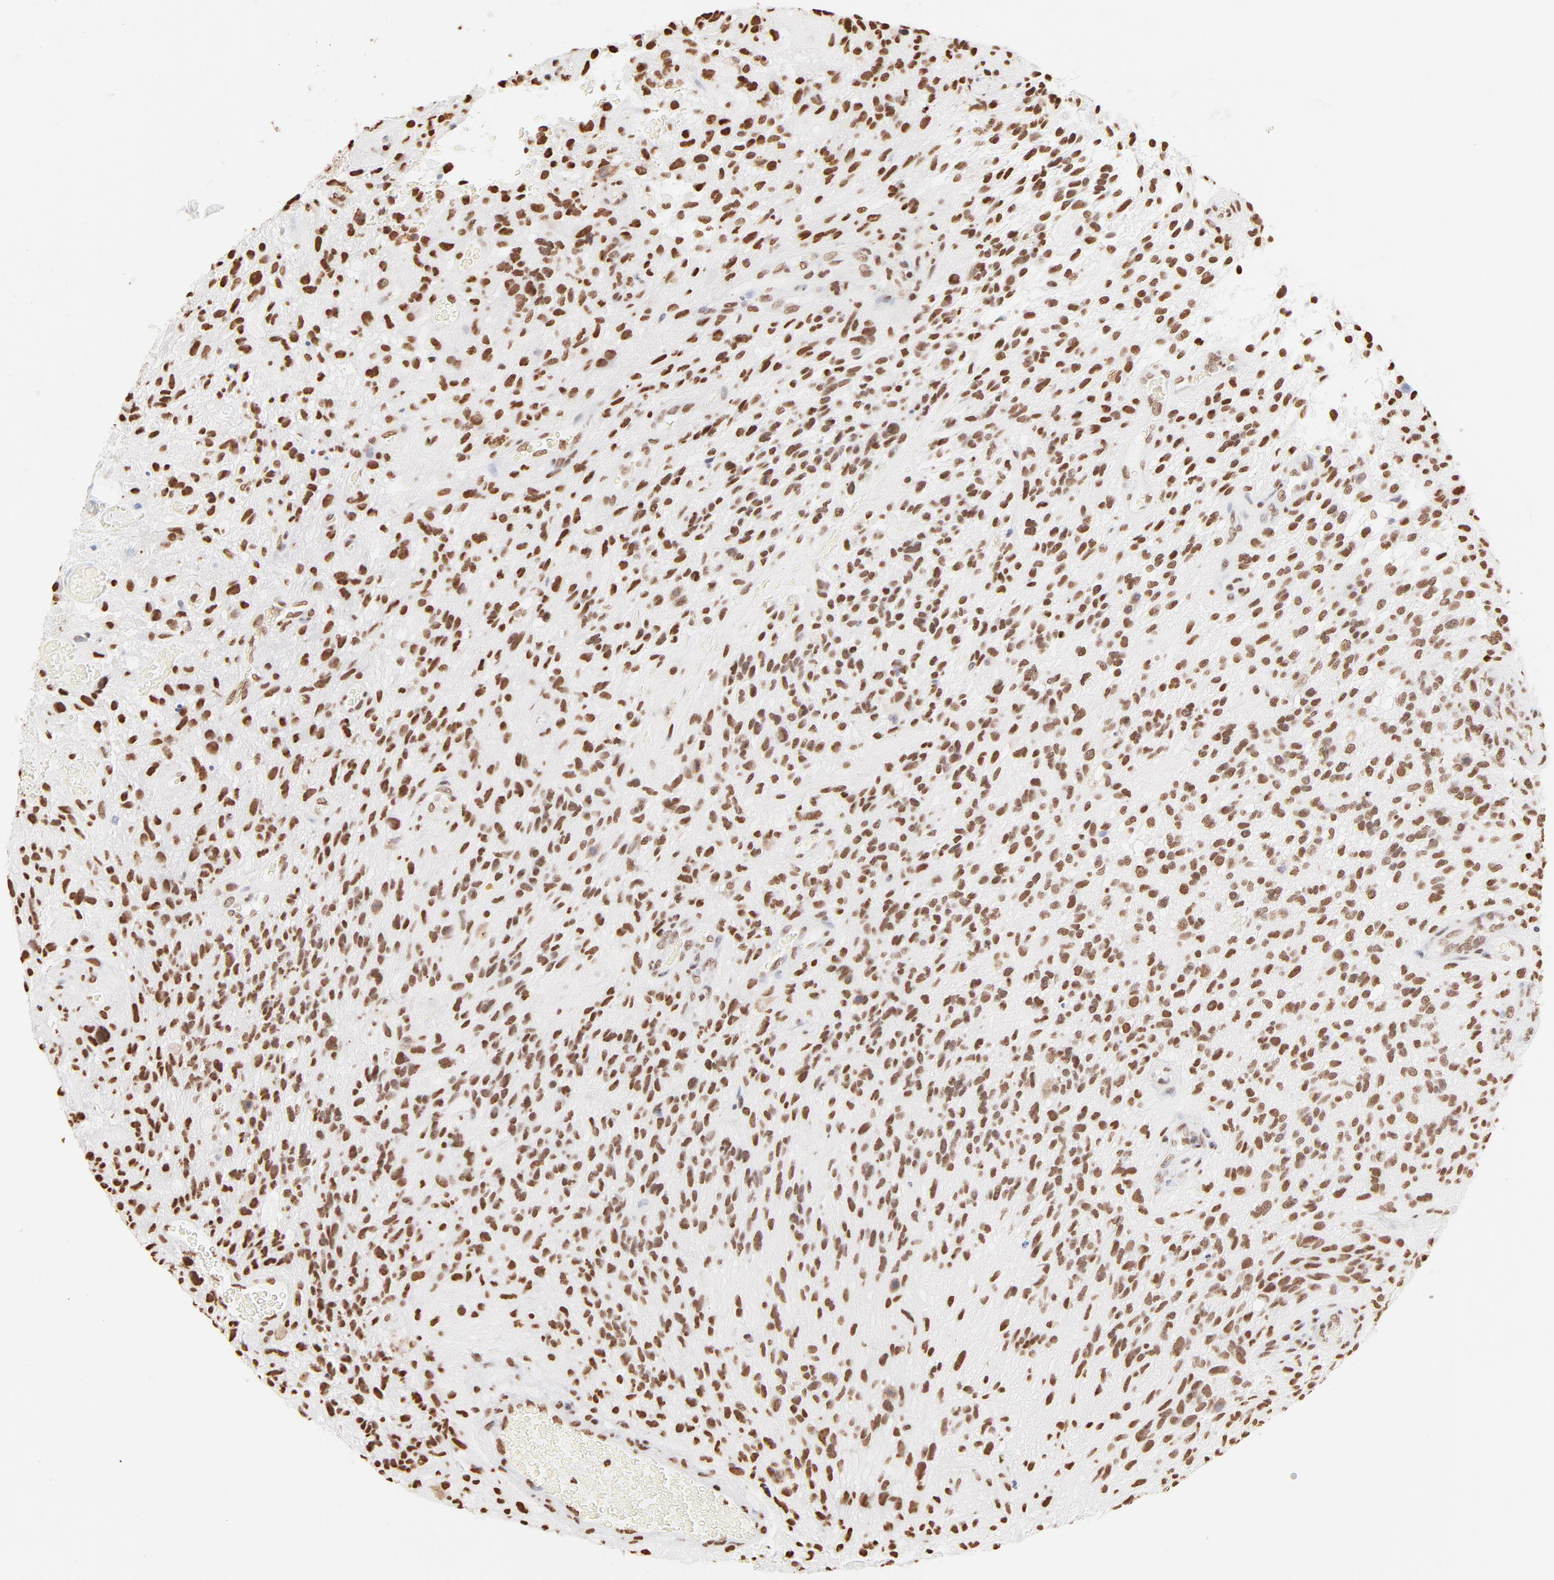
{"staining": {"intensity": "moderate", "quantity": ">75%", "location": "nuclear"}, "tissue": "glioma", "cell_type": "Tumor cells", "image_type": "cancer", "snomed": [{"axis": "morphology", "description": "Normal tissue, NOS"}, {"axis": "morphology", "description": "Glioma, malignant, High grade"}, {"axis": "topography", "description": "Cerebral cortex"}], "caption": "Immunohistochemistry photomicrograph of high-grade glioma (malignant) stained for a protein (brown), which shows medium levels of moderate nuclear positivity in about >75% of tumor cells.", "gene": "ZNF540", "patient": {"sex": "male", "age": 75}}